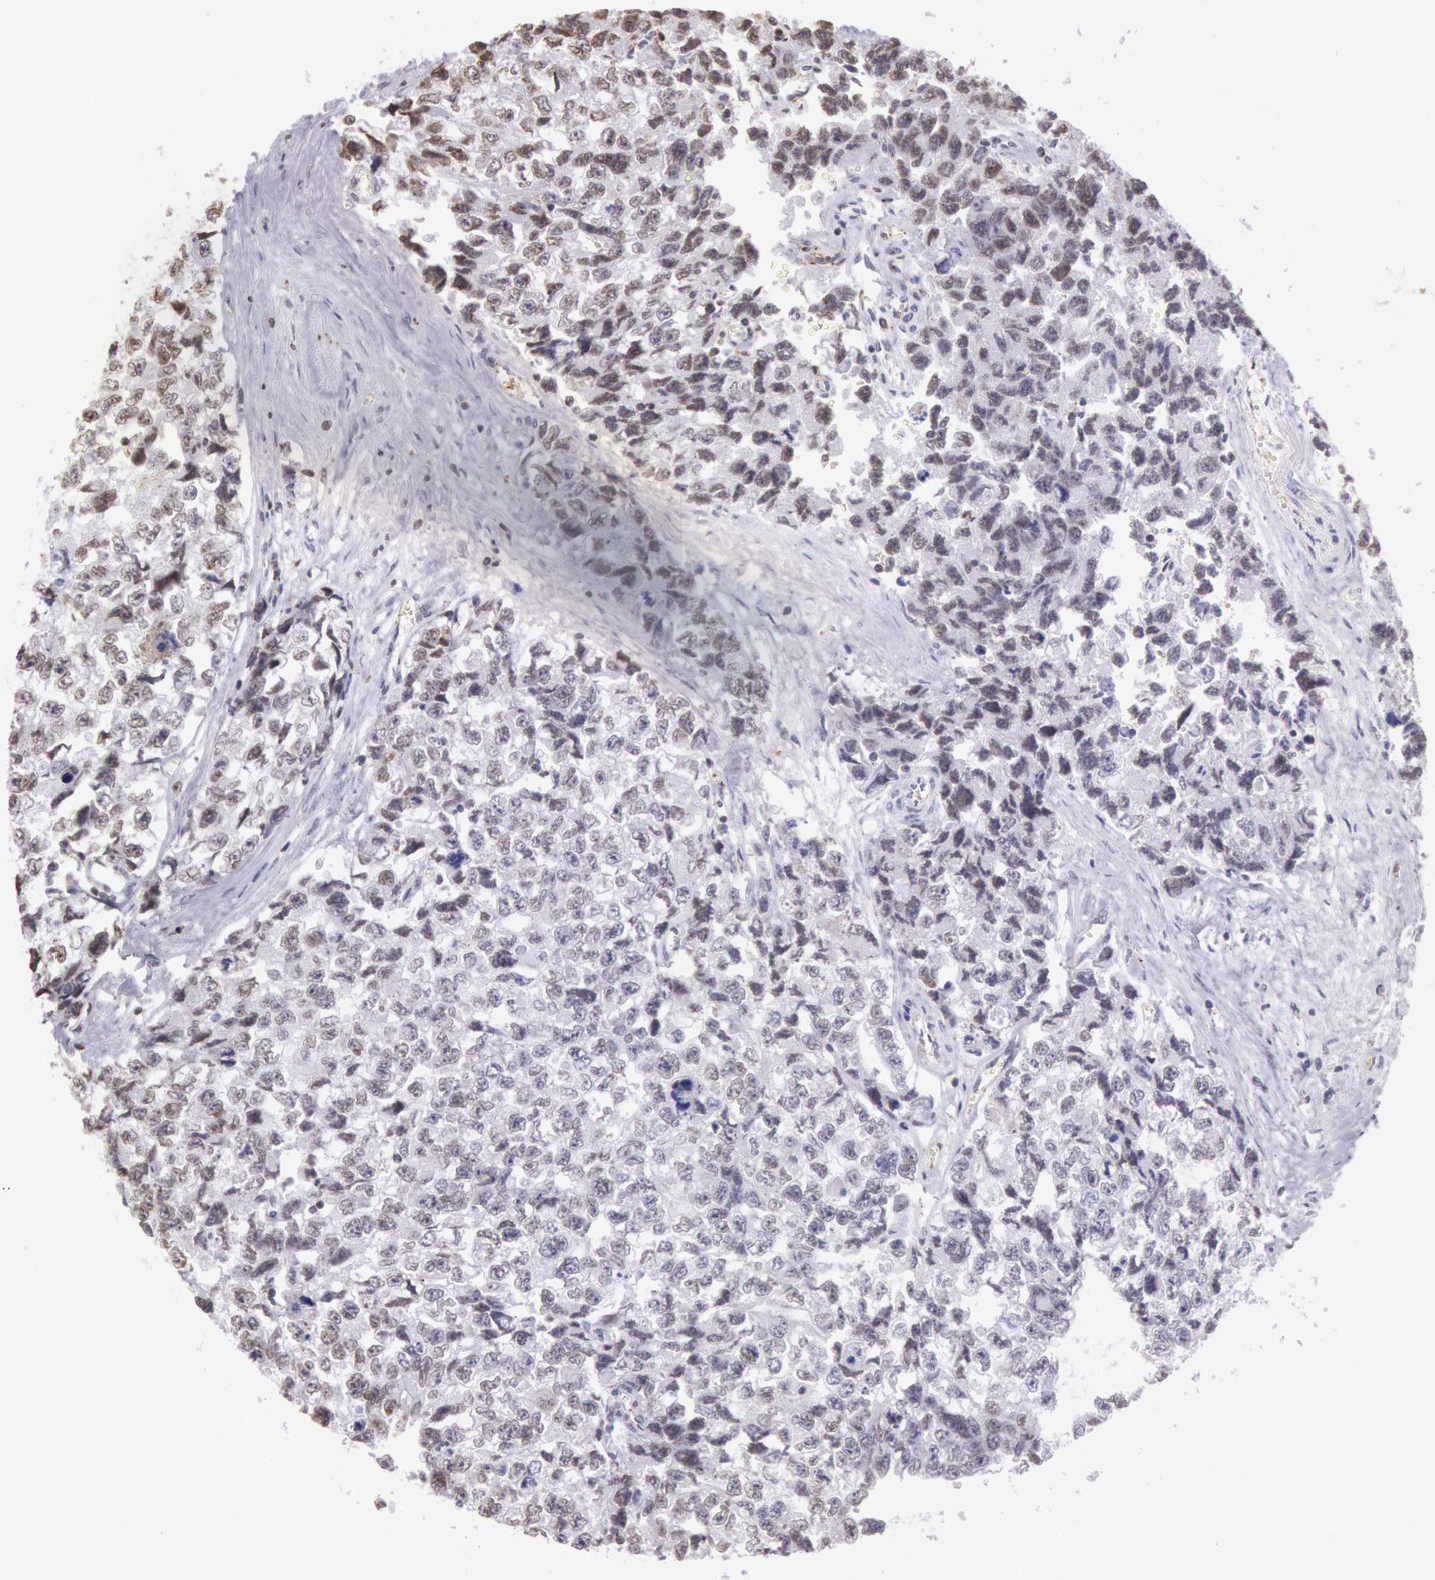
{"staining": {"intensity": "weak", "quantity": "25%-75%", "location": "nuclear"}, "tissue": "testis cancer", "cell_type": "Tumor cells", "image_type": "cancer", "snomed": [{"axis": "morphology", "description": "Carcinoma, Embryonal, NOS"}, {"axis": "topography", "description": "Testis"}], "caption": "Human testis cancer (embryonal carcinoma) stained with a protein marker reveals weak staining in tumor cells.", "gene": "HIF1A", "patient": {"sex": "male", "age": 31}}